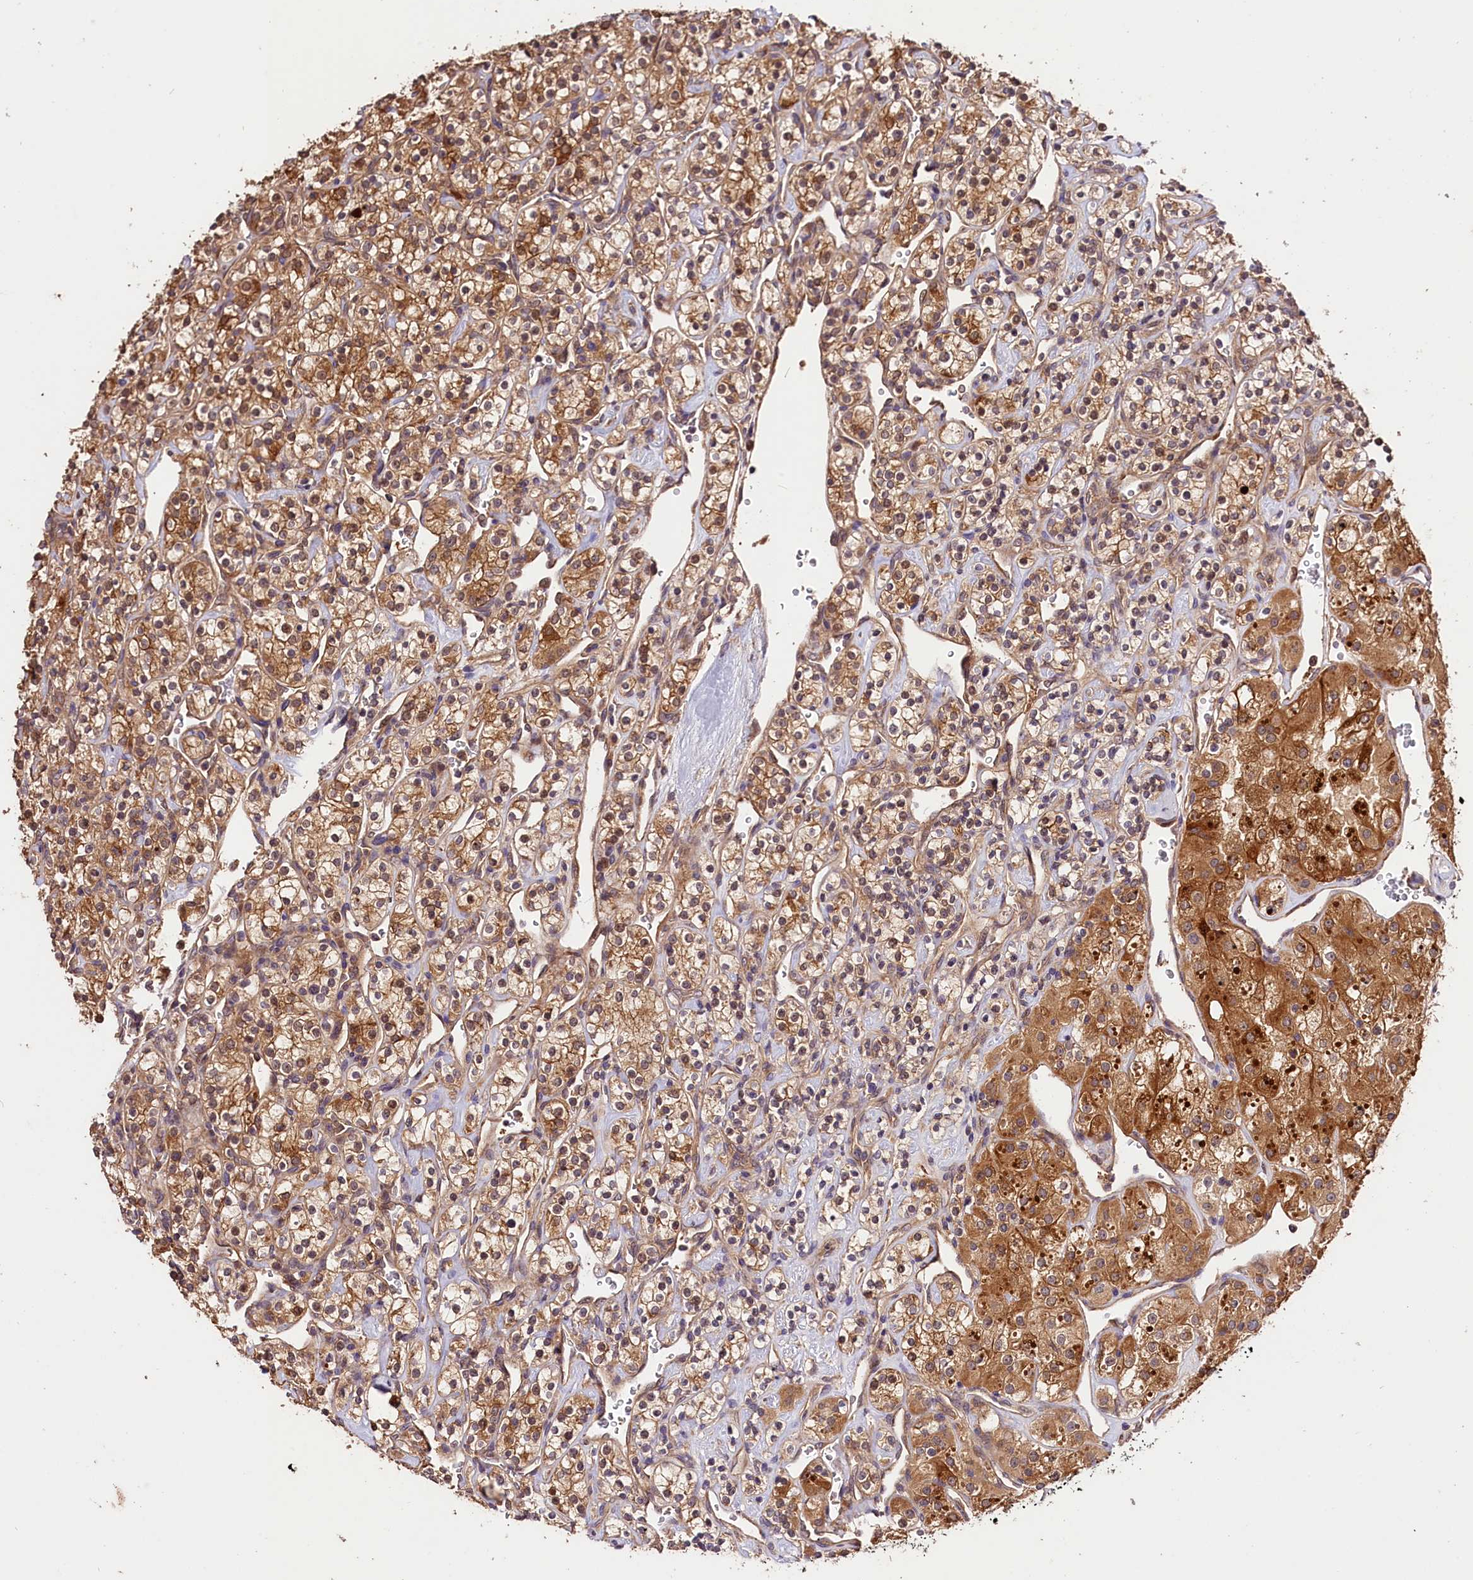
{"staining": {"intensity": "moderate", "quantity": ">75%", "location": "cytoplasmic/membranous"}, "tissue": "renal cancer", "cell_type": "Tumor cells", "image_type": "cancer", "snomed": [{"axis": "morphology", "description": "Adenocarcinoma, NOS"}, {"axis": "topography", "description": "Kidney"}], "caption": "Immunohistochemical staining of human adenocarcinoma (renal) displays moderate cytoplasmic/membranous protein staining in about >75% of tumor cells.", "gene": "CES3", "patient": {"sex": "male", "age": 77}}